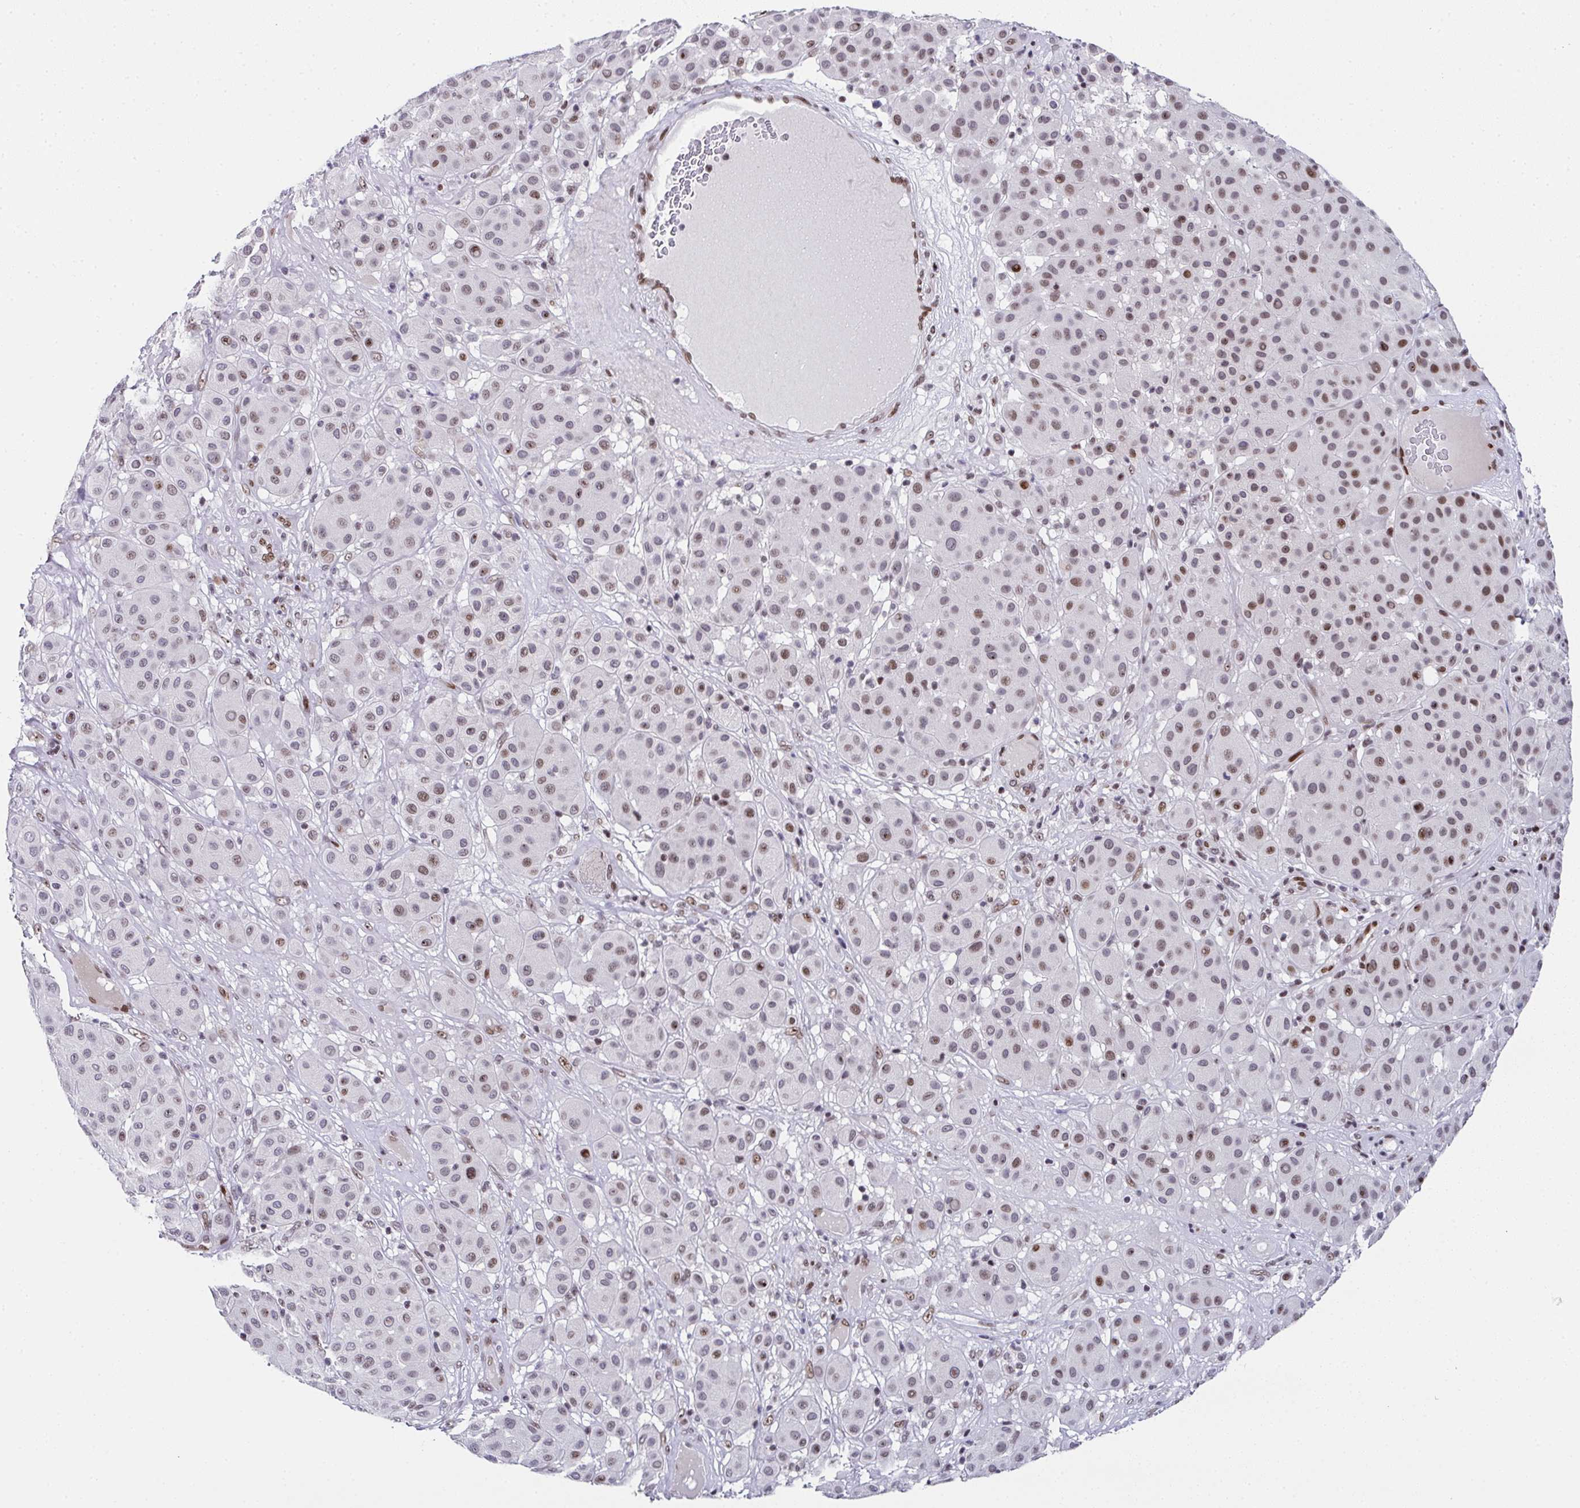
{"staining": {"intensity": "weak", "quantity": "25%-75%", "location": "nuclear"}, "tissue": "melanoma", "cell_type": "Tumor cells", "image_type": "cancer", "snomed": [{"axis": "morphology", "description": "Malignant melanoma, Metastatic site"}, {"axis": "topography", "description": "Smooth muscle"}], "caption": "A photomicrograph showing weak nuclear positivity in approximately 25%-75% of tumor cells in melanoma, as visualized by brown immunohistochemical staining.", "gene": "RB1", "patient": {"sex": "male", "age": 41}}